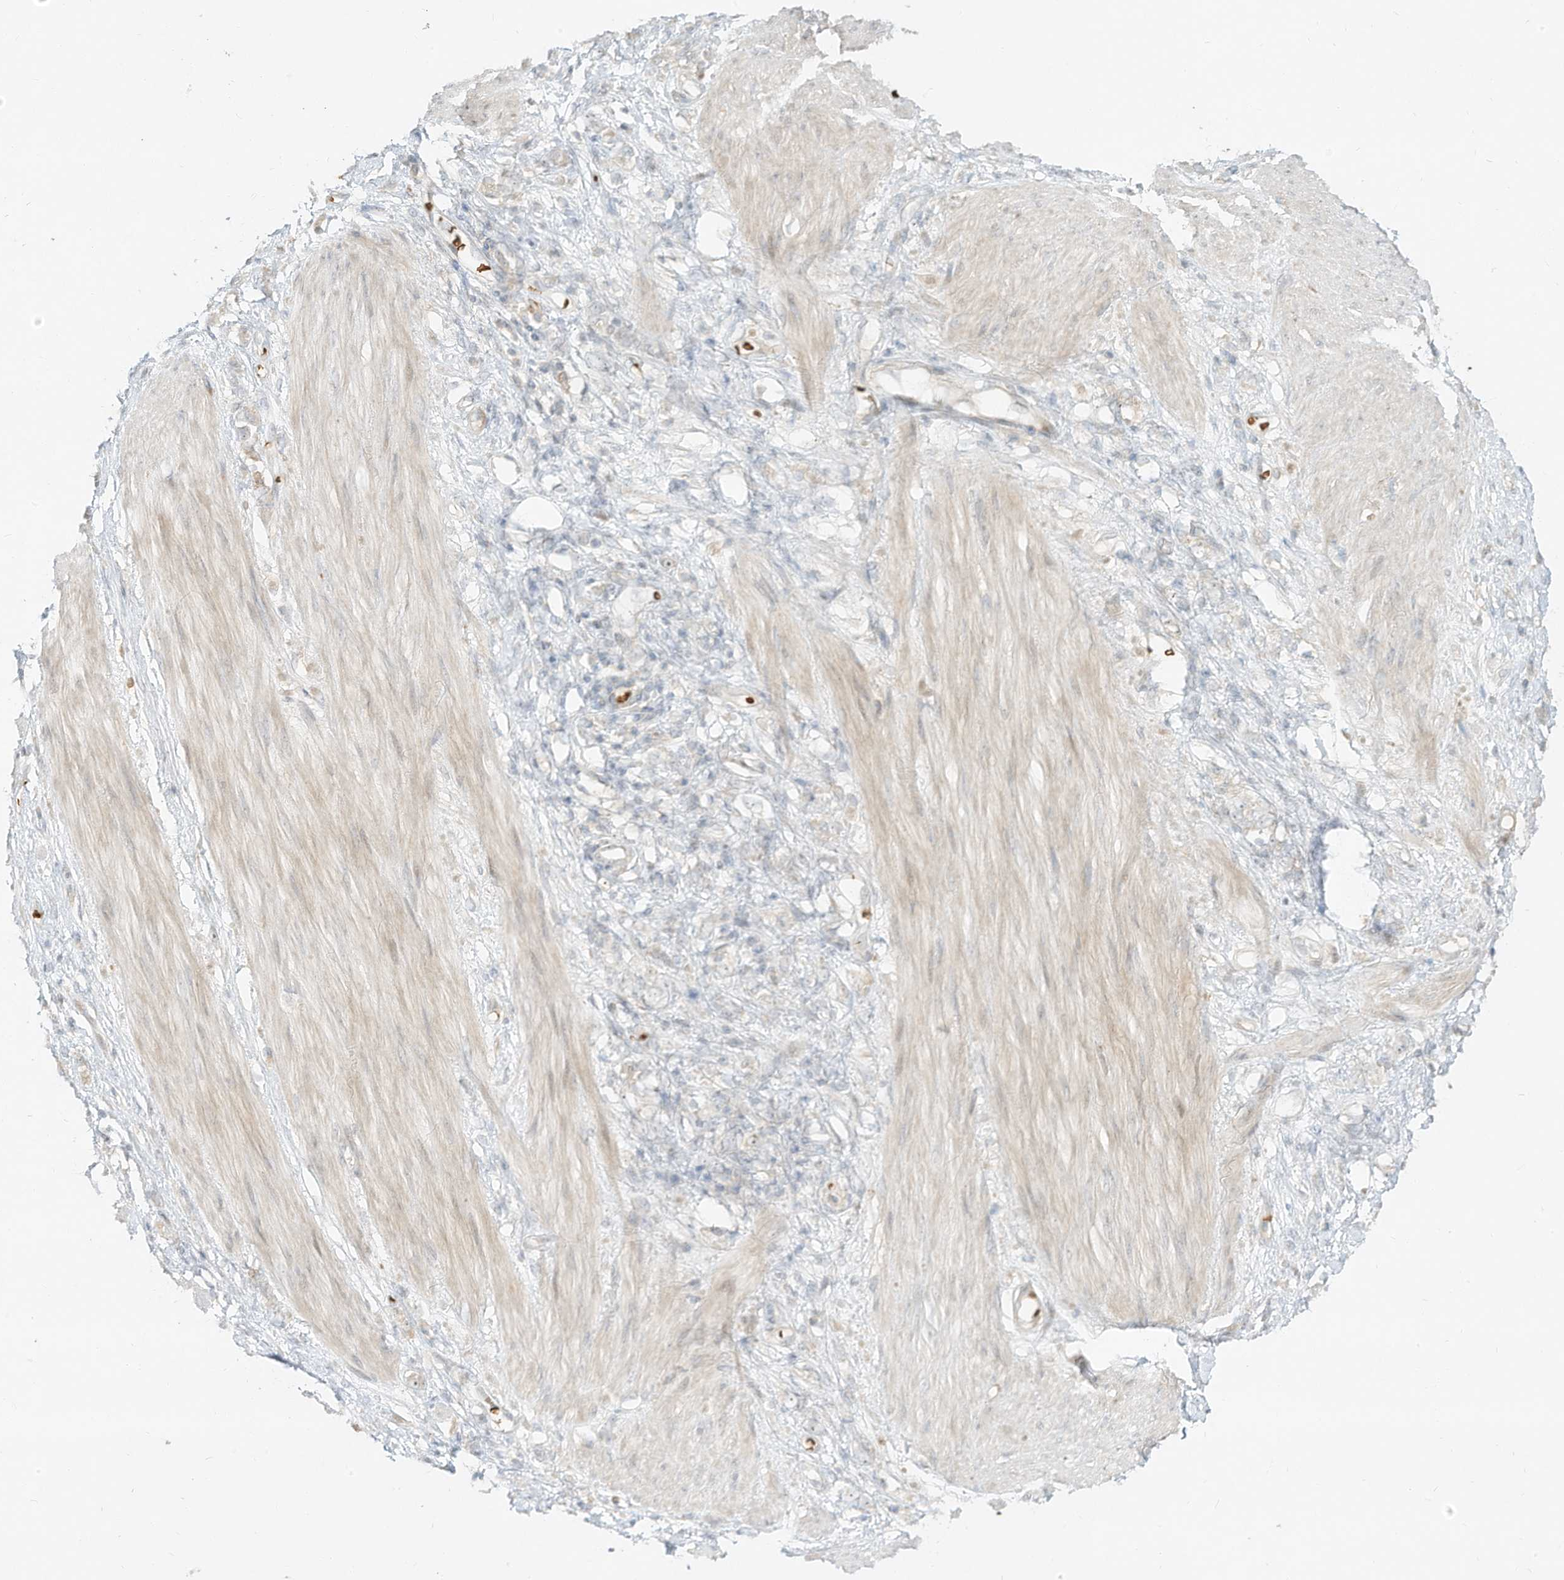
{"staining": {"intensity": "weak", "quantity": "<25%", "location": "cytoplasmic/membranous"}, "tissue": "stomach cancer", "cell_type": "Tumor cells", "image_type": "cancer", "snomed": [{"axis": "morphology", "description": "Adenocarcinoma, NOS"}, {"axis": "topography", "description": "Stomach"}], "caption": "There is no significant positivity in tumor cells of stomach cancer.", "gene": "OFD1", "patient": {"sex": "female", "age": 76}}